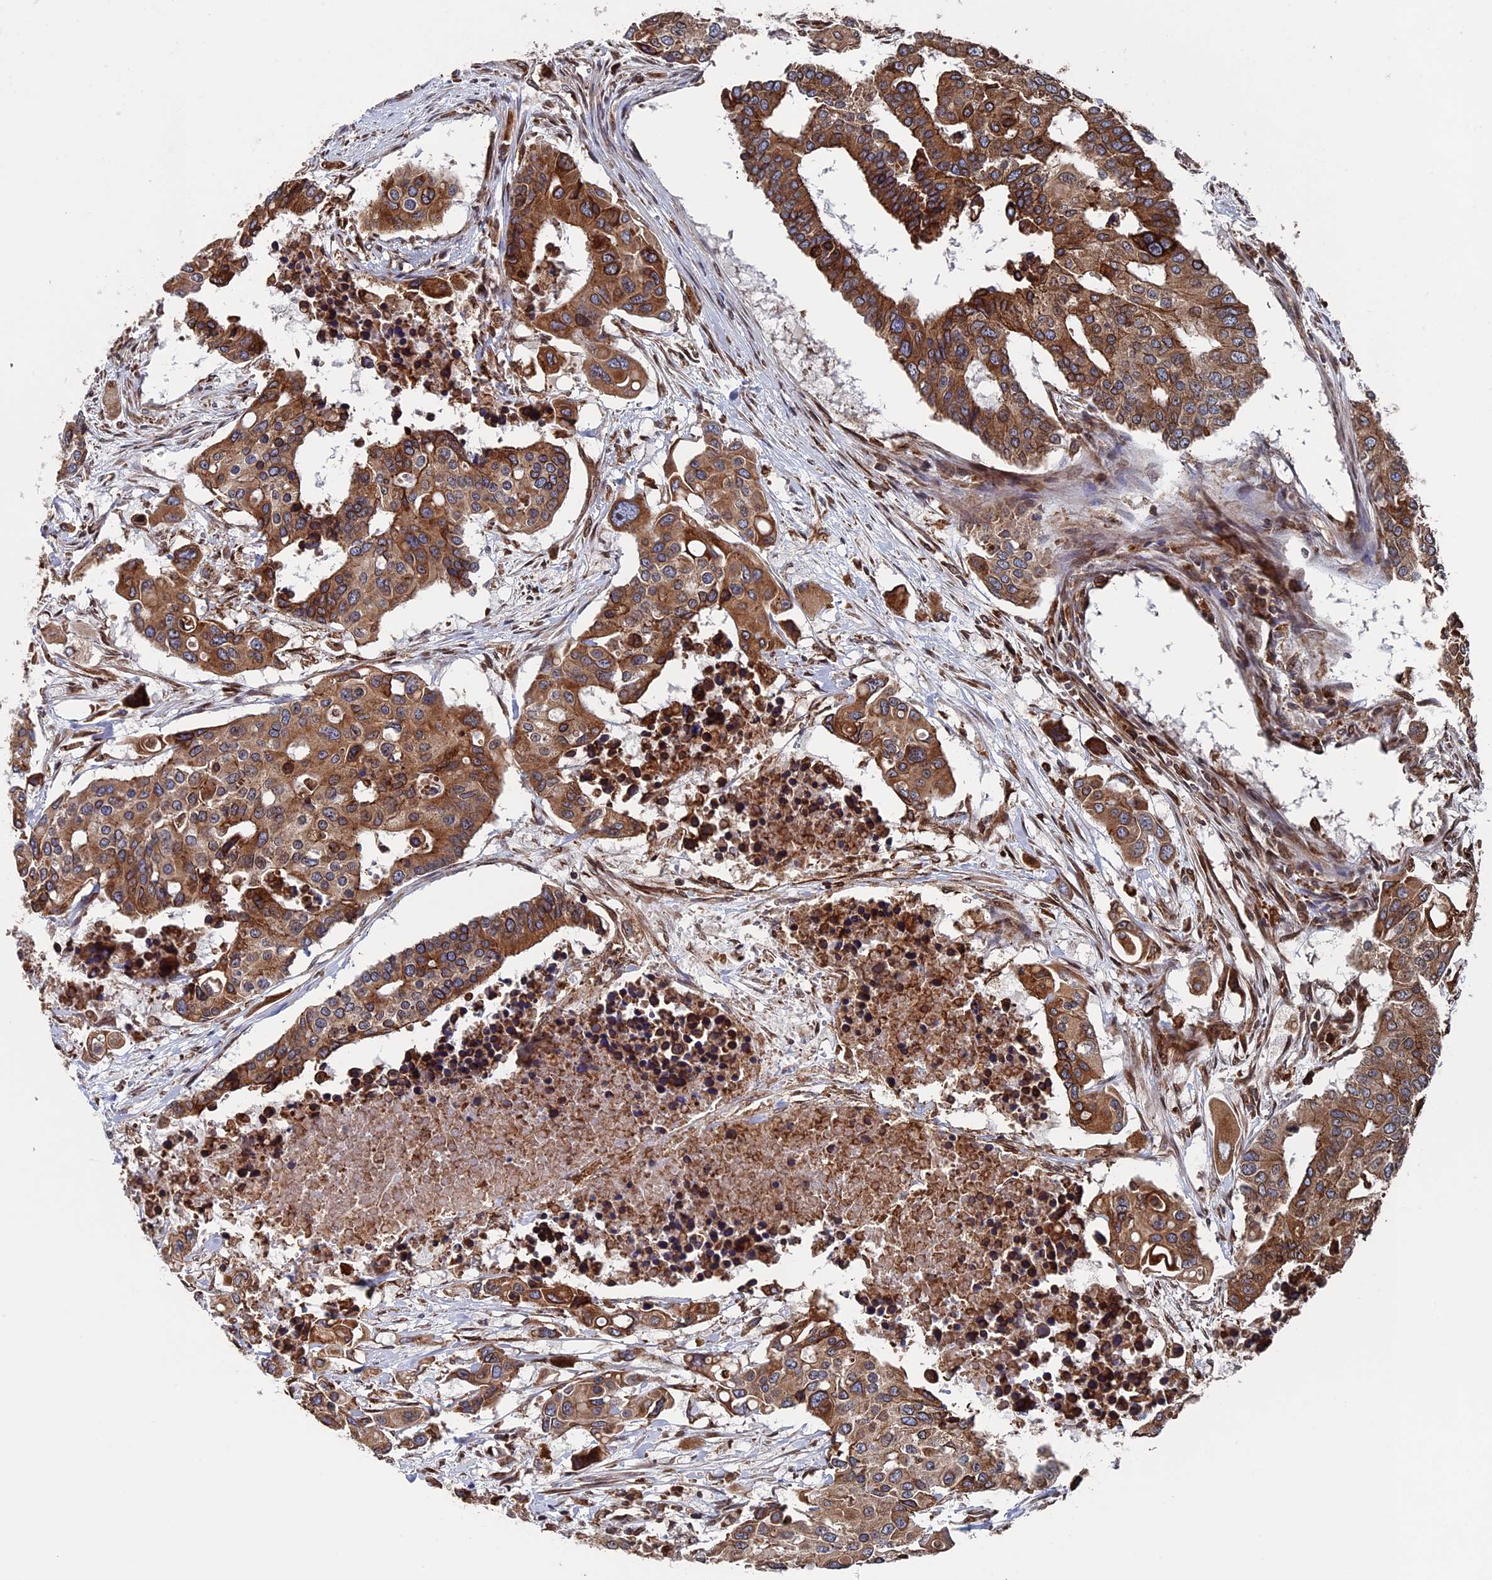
{"staining": {"intensity": "strong", "quantity": ">75%", "location": "cytoplasmic/membranous"}, "tissue": "colorectal cancer", "cell_type": "Tumor cells", "image_type": "cancer", "snomed": [{"axis": "morphology", "description": "Adenocarcinoma, NOS"}, {"axis": "topography", "description": "Colon"}], "caption": "About >75% of tumor cells in colorectal adenocarcinoma exhibit strong cytoplasmic/membranous protein expression as visualized by brown immunohistochemical staining.", "gene": "RPUSD1", "patient": {"sex": "male", "age": 77}}